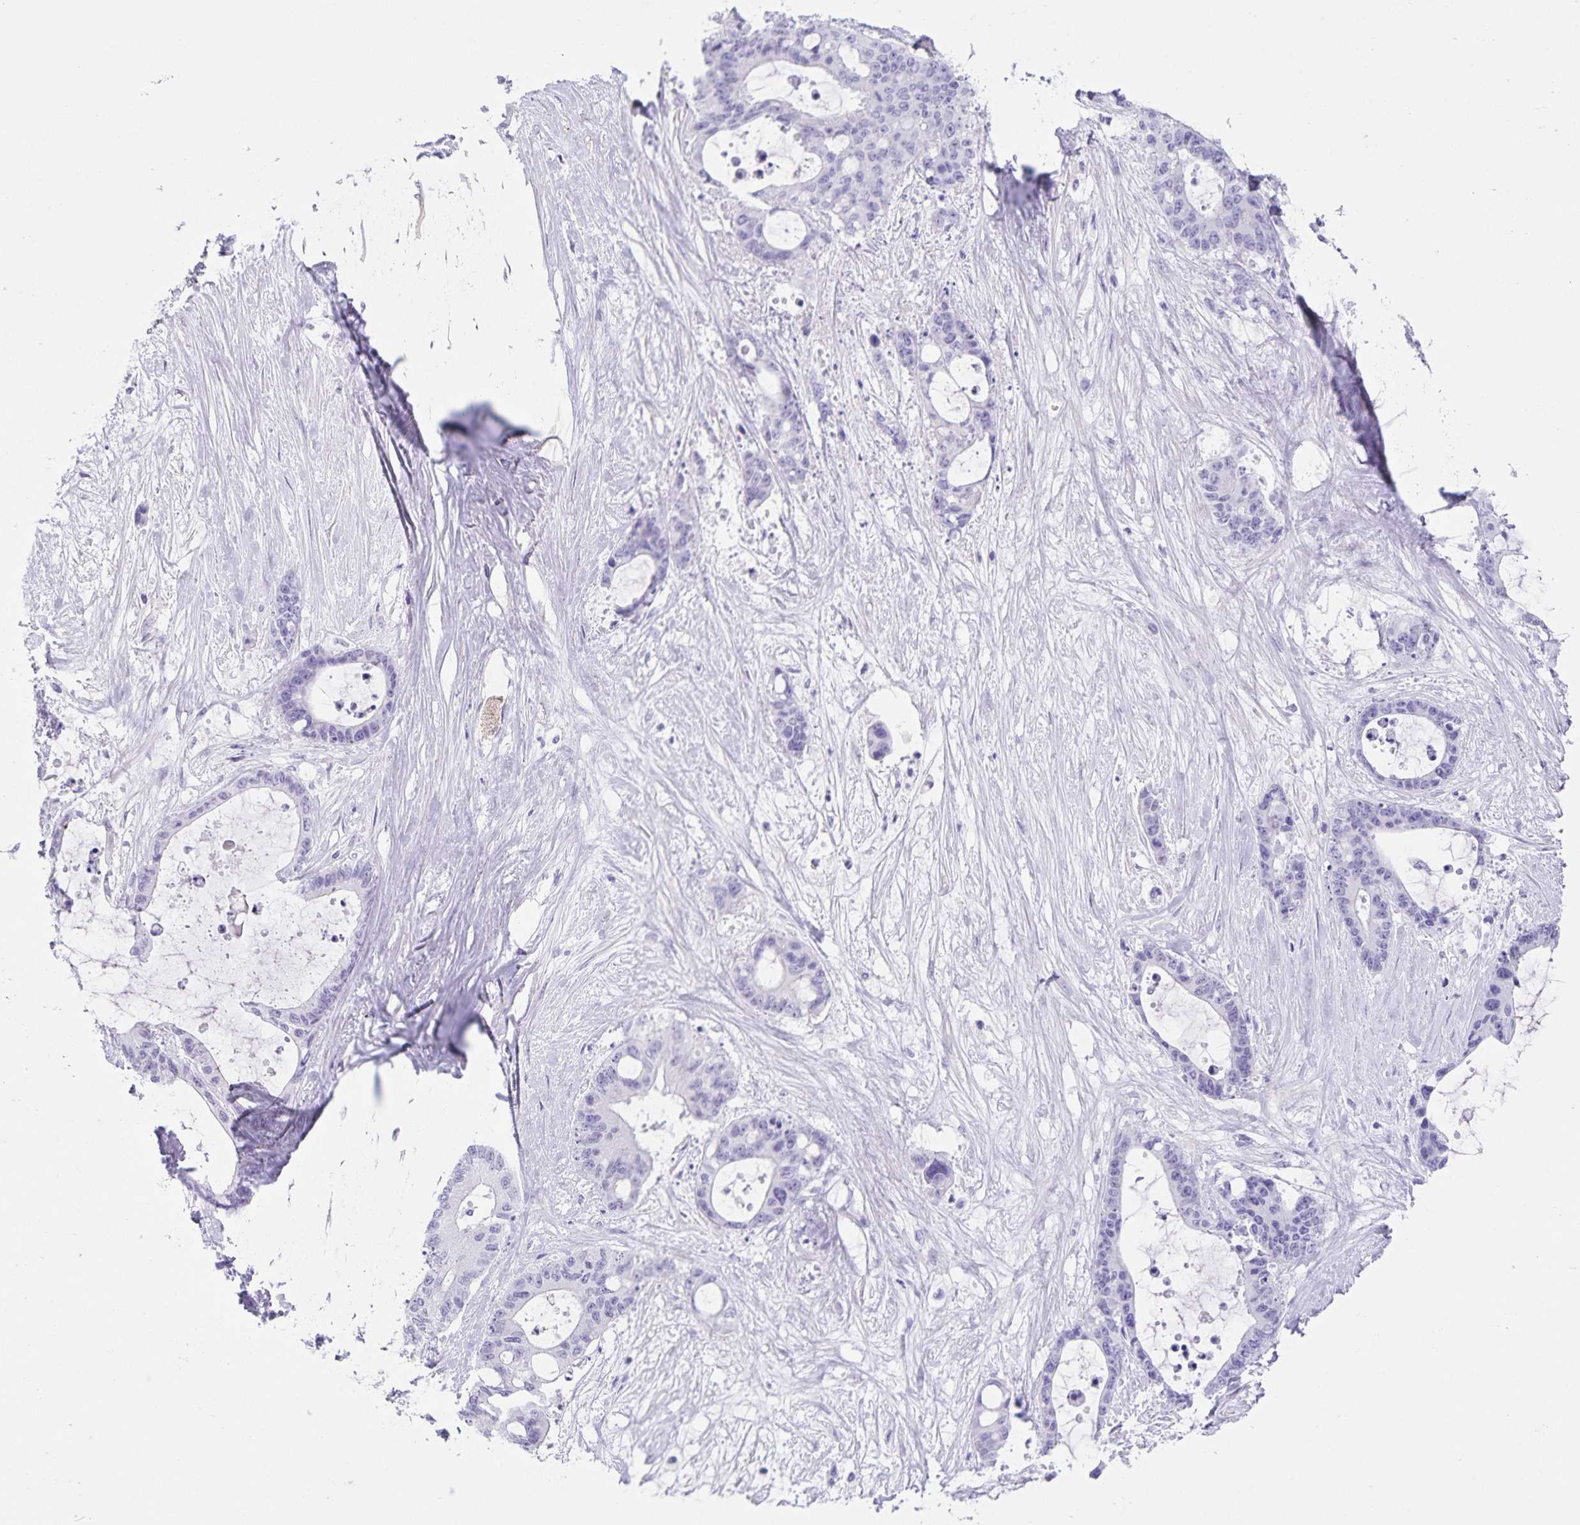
{"staining": {"intensity": "negative", "quantity": "none", "location": "none"}, "tissue": "liver cancer", "cell_type": "Tumor cells", "image_type": "cancer", "snomed": [{"axis": "morphology", "description": "Normal tissue, NOS"}, {"axis": "morphology", "description": "Cholangiocarcinoma"}, {"axis": "topography", "description": "Liver"}, {"axis": "topography", "description": "Peripheral nerve tissue"}], "caption": "DAB immunohistochemical staining of liver cancer (cholangiocarcinoma) shows no significant expression in tumor cells.", "gene": "C11orf42", "patient": {"sex": "female", "age": 73}}